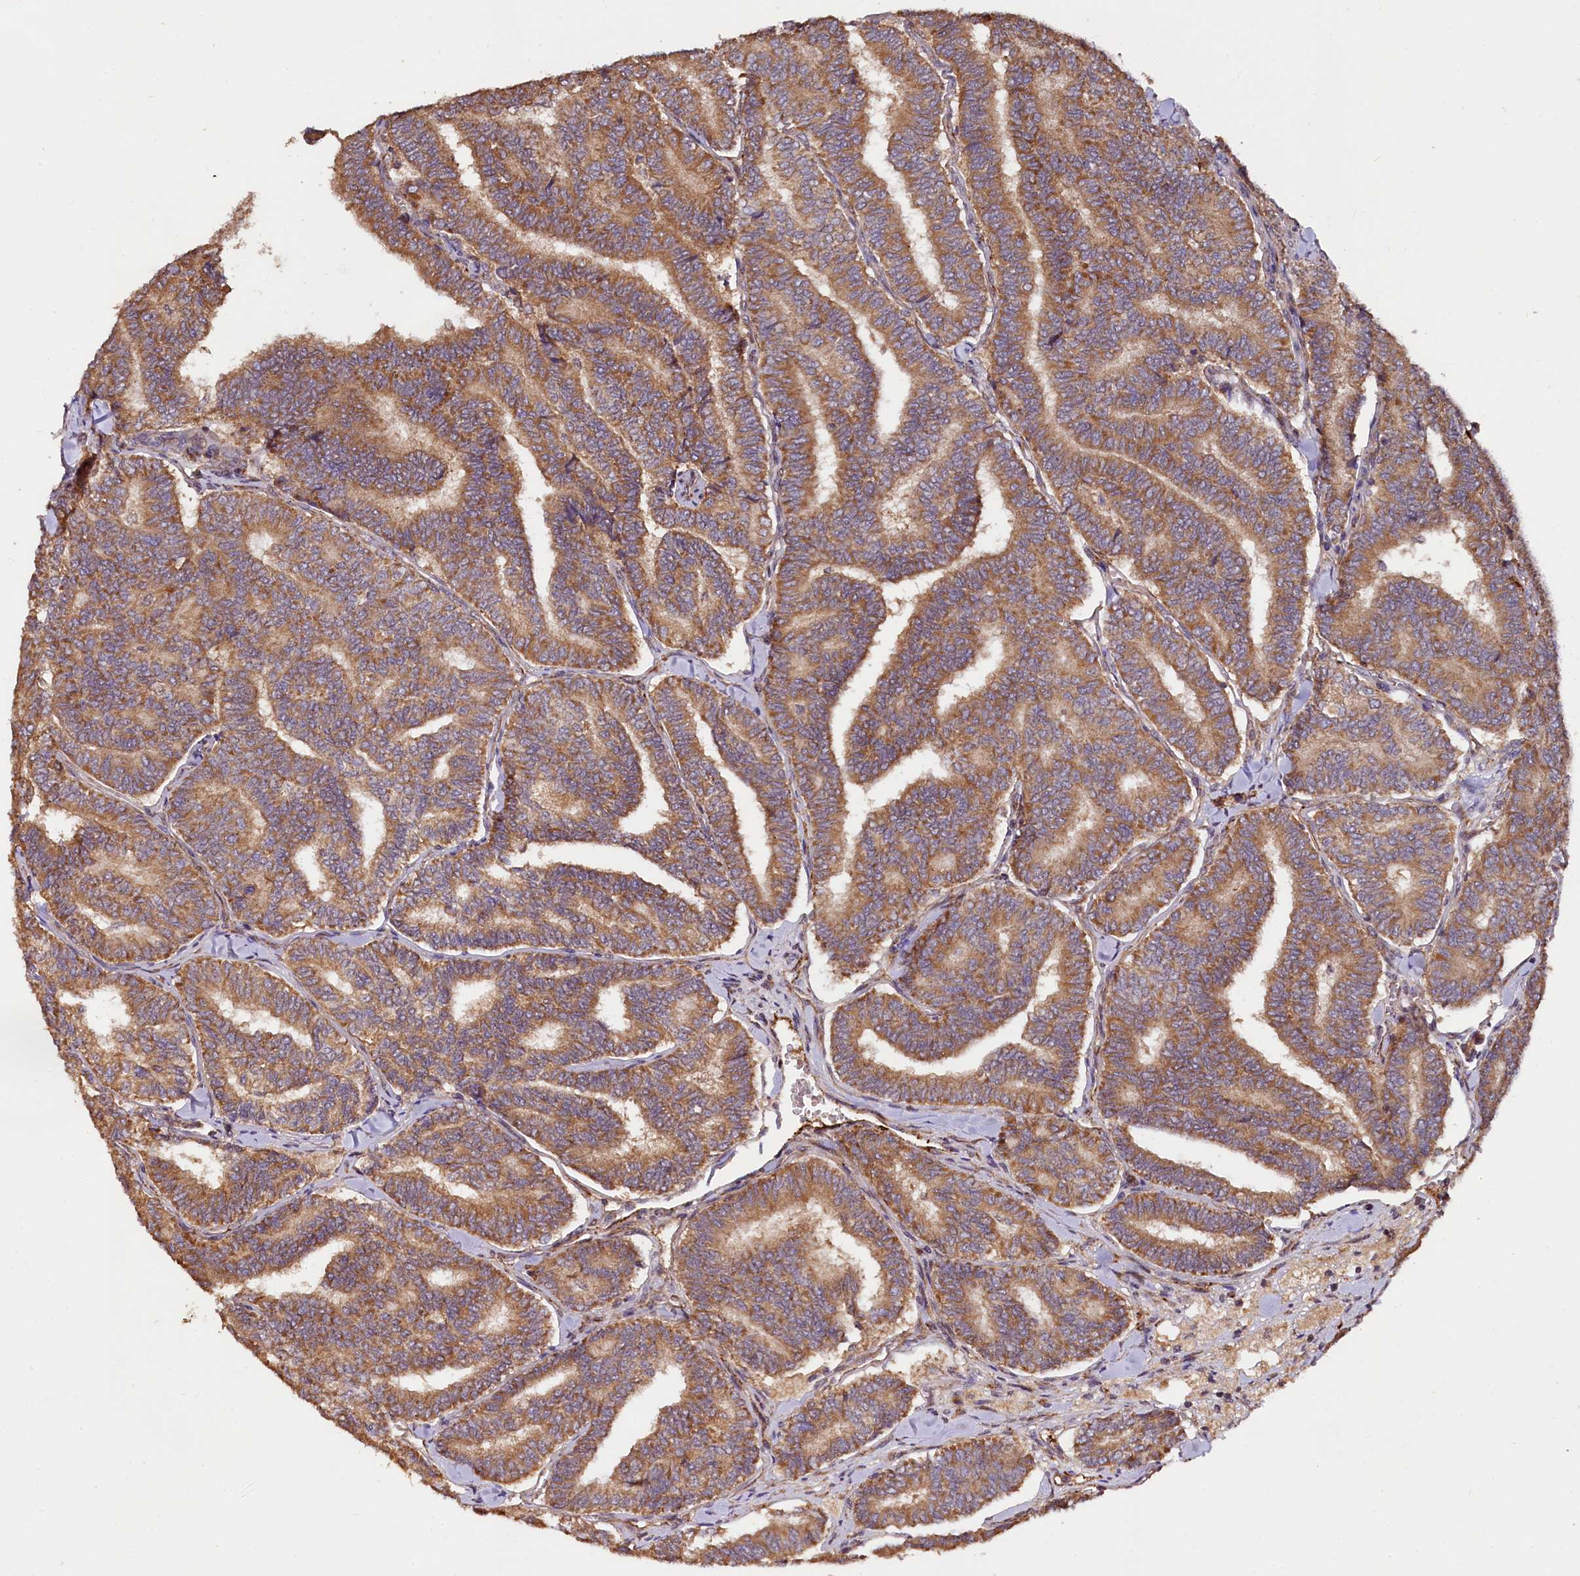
{"staining": {"intensity": "moderate", "quantity": ">75%", "location": "cytoplasmic/membranous"}, "tissue": "thyroid cancer", "cell_type": "Tumor cells", "image_type": "cancer", "snomed": [{"axis": "morphology", "description": "Papillary adenocarcinoma, NOS"}, {"axis": "topography", "description": "Thyroid gland"}], "caption": "Immunohistochemical staining of papillary adenocarcinoma (thyroid) exhibits medium levels of moderate cytoplasmic/membranous protein expression in about >75% of tumor cells.", "gene": "RASSF1", "patient": {"sex": "female", "age": 35}}